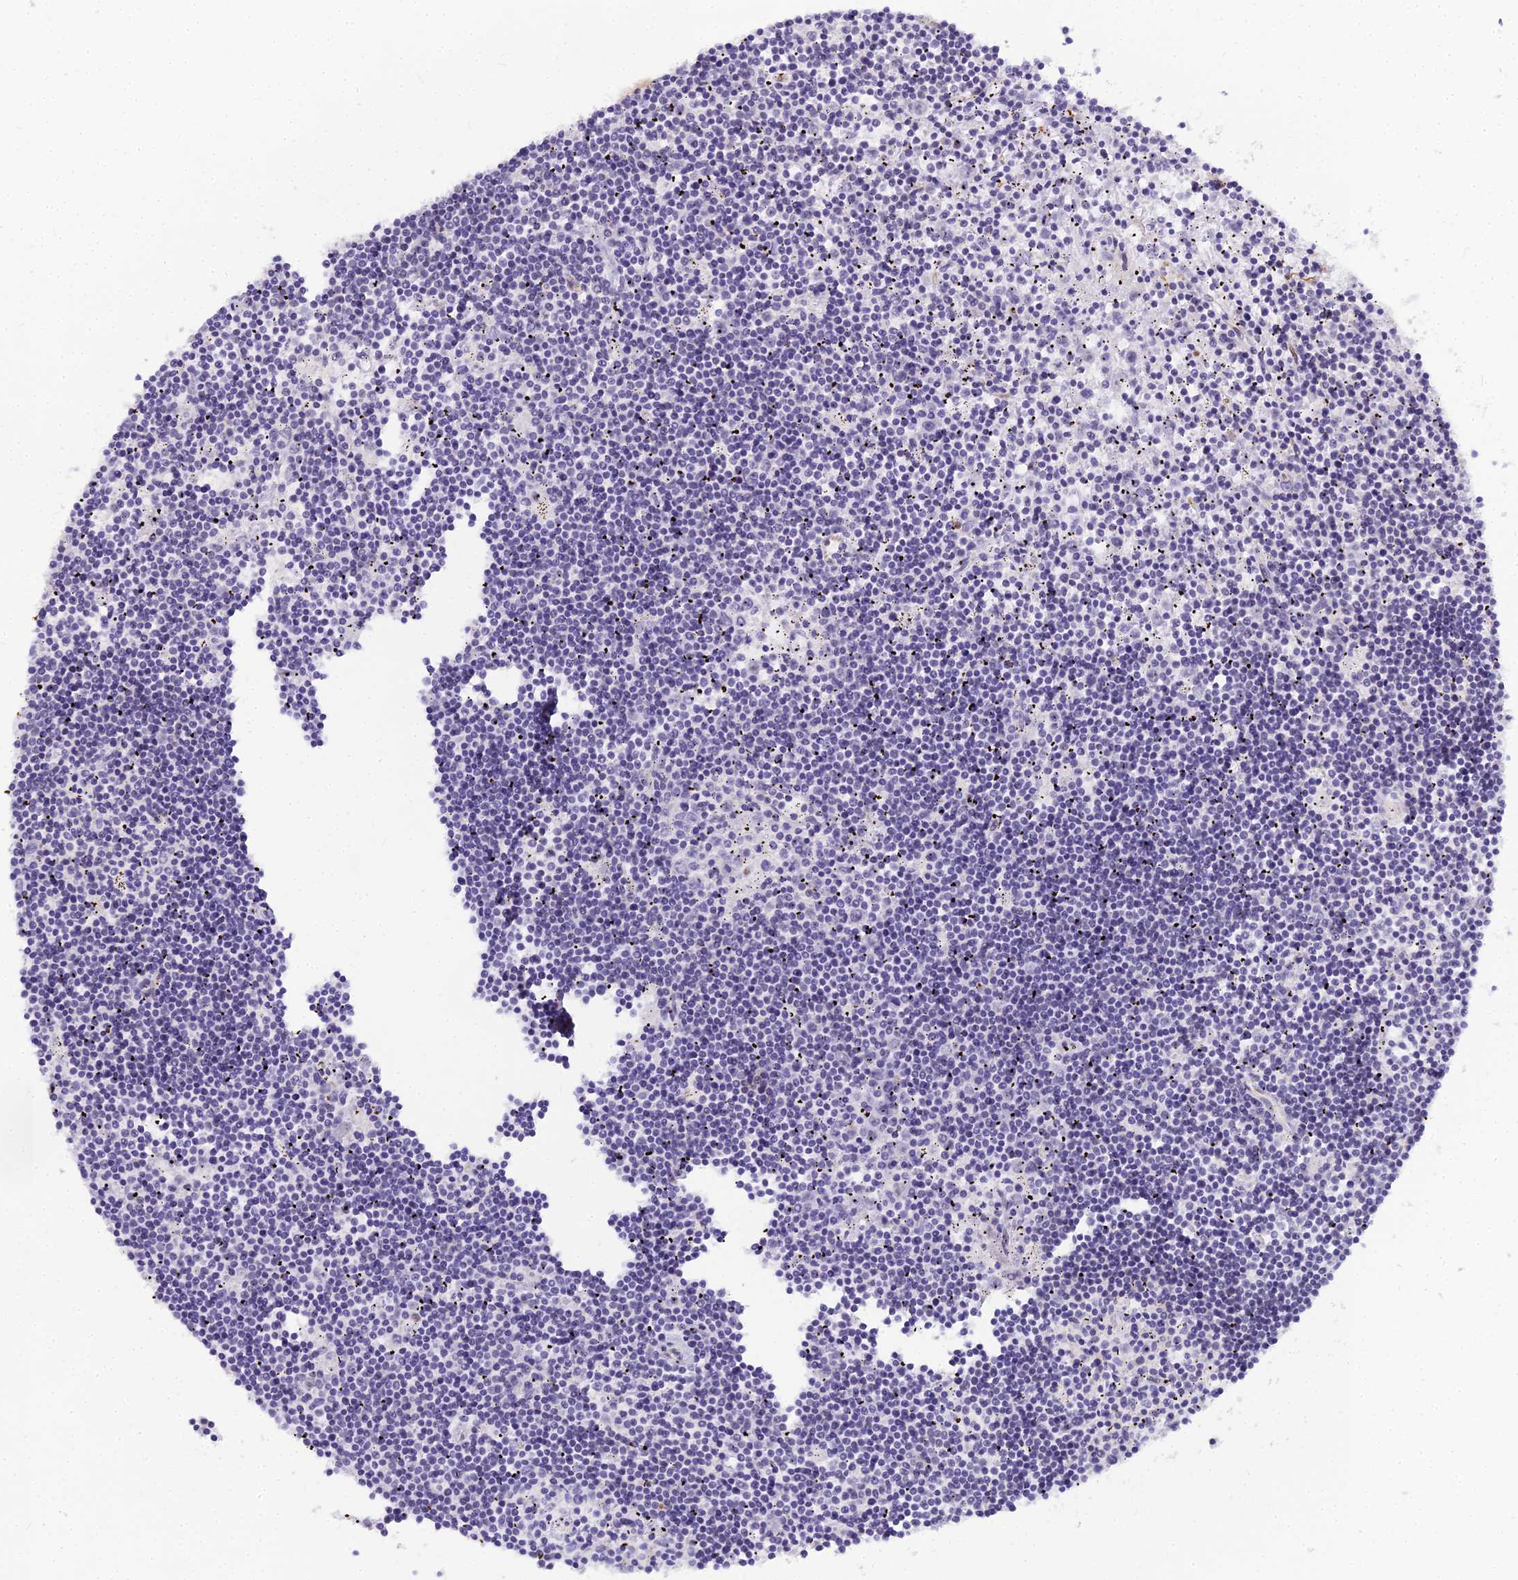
{"staining": {"intensity": "negative", "quantity": "none", "location": "none"}, "tissue": "lymphoma", "cell_type": "Tumor cells", "image_type": "cancer", "snomed": [{"axis": "morphology", "description": "Malignant lymphoma, non-Hodgkin's type, Low grade"}, {"axis": "topography", "description": "Spleen"}], "caption": "Immunohistochemistry (IHC) histopathology image of neoplastic tissue: human lymphoma stained with DAB reveals no significant protein positivity in tumor cells.", "gene": "RGL3", "patient": {"sex": "male", "age": 76}}